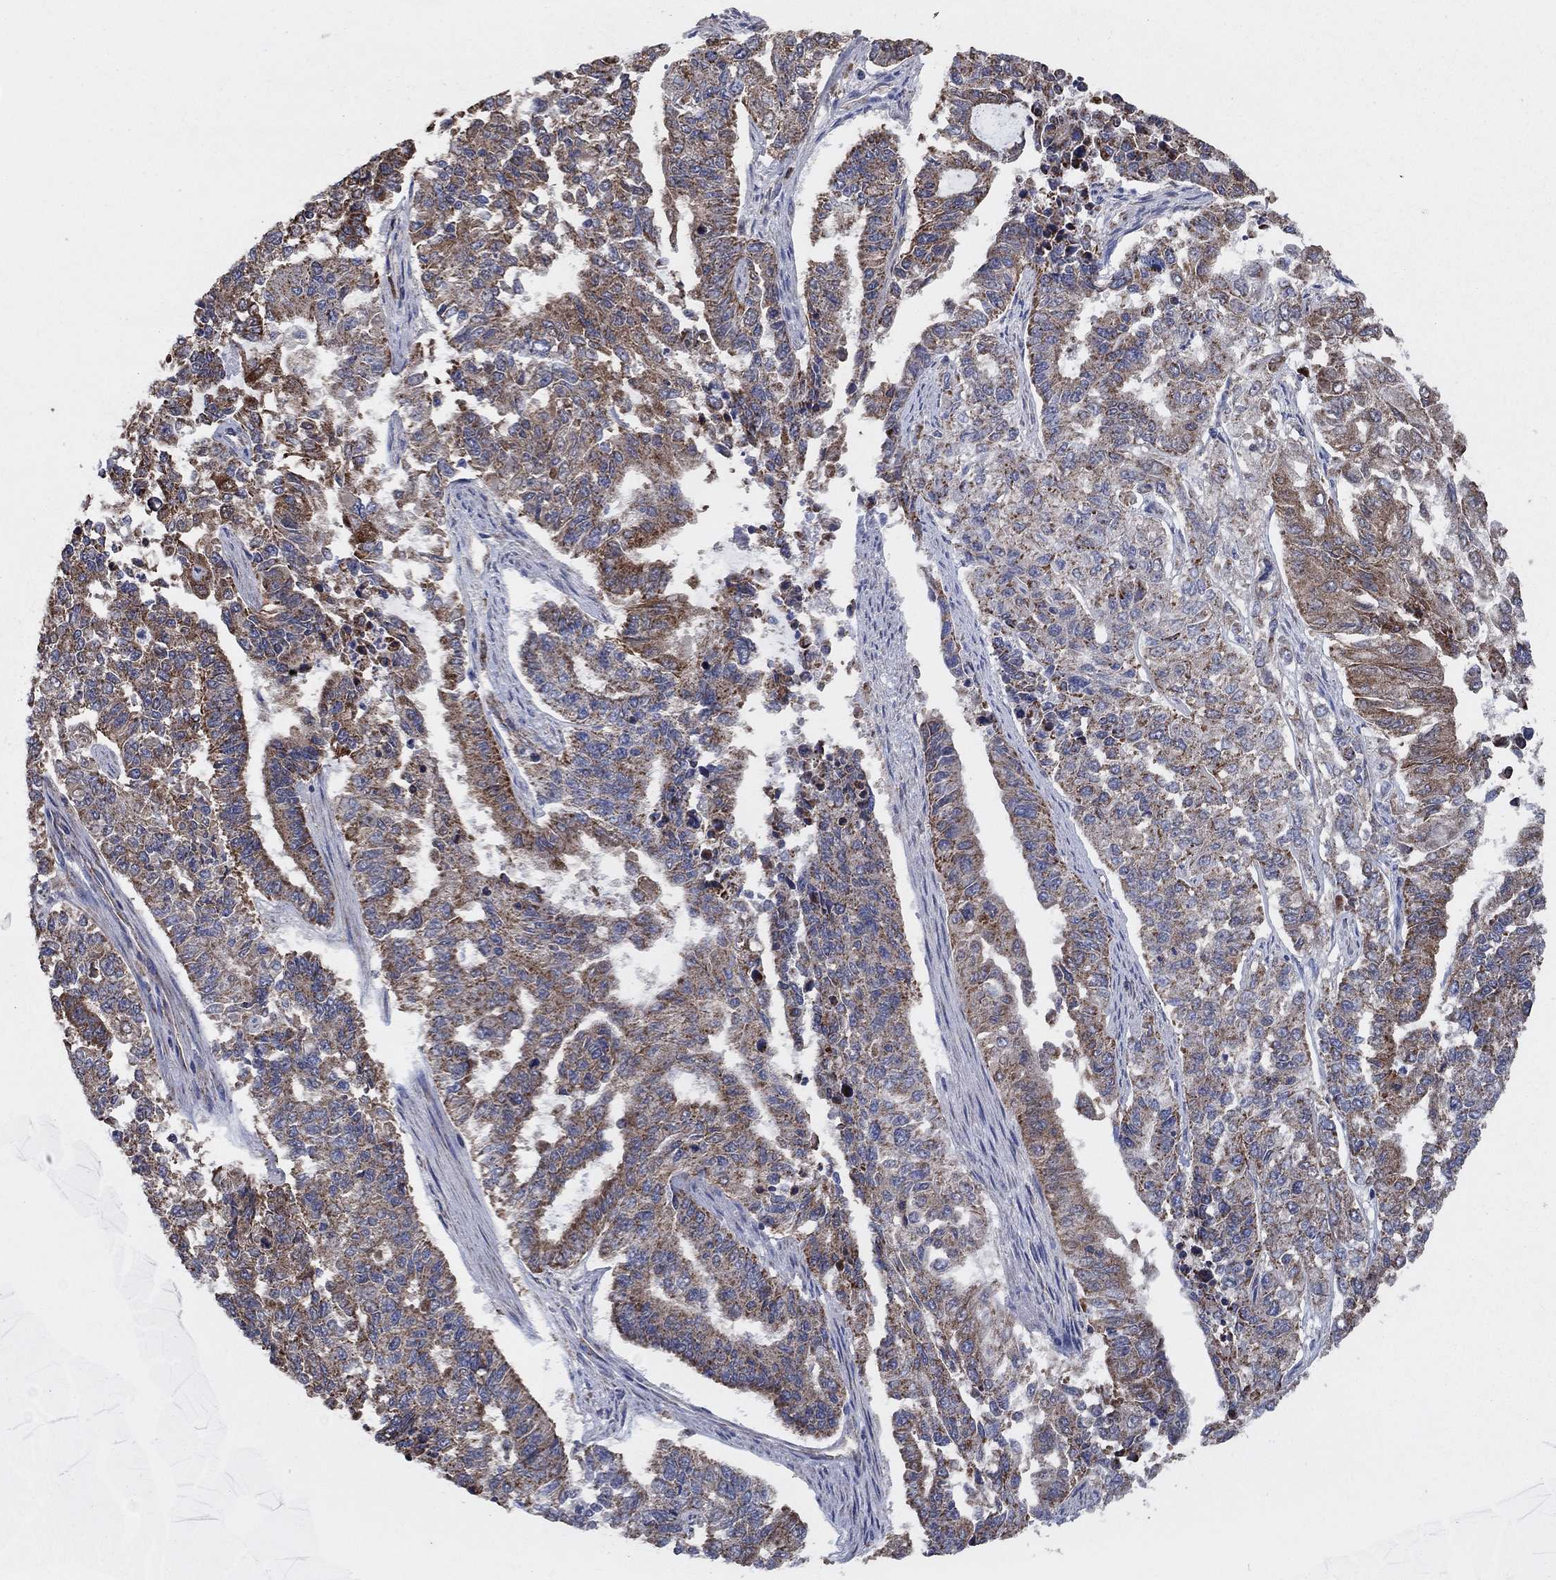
{"staining": {"intensity": "moderate", "quantity": ">75%", "location": "cytoplasmic/membranous"}, "tissue": "endometrial cancer", "cell_type": "Tumor cells", "image_type": "cancer", "snomed": [{"axis": "morphology", "description": "Adenocarcinoma, NOS"}, {"axis": "topography", "description": "Uterus"}], "caption": "The image exhibits immunohistochemical staining of endometrial adenocarcinoma. There is moderate cytoplasmic/membranous staining is seen in about >75% of tumor cells. (DAB (3,3'-diaminobenzidine) = brown stain, brightfield microscopy at high magnification).", "gene": "HID1", "patient": {"sex": "female", "age": 59}}